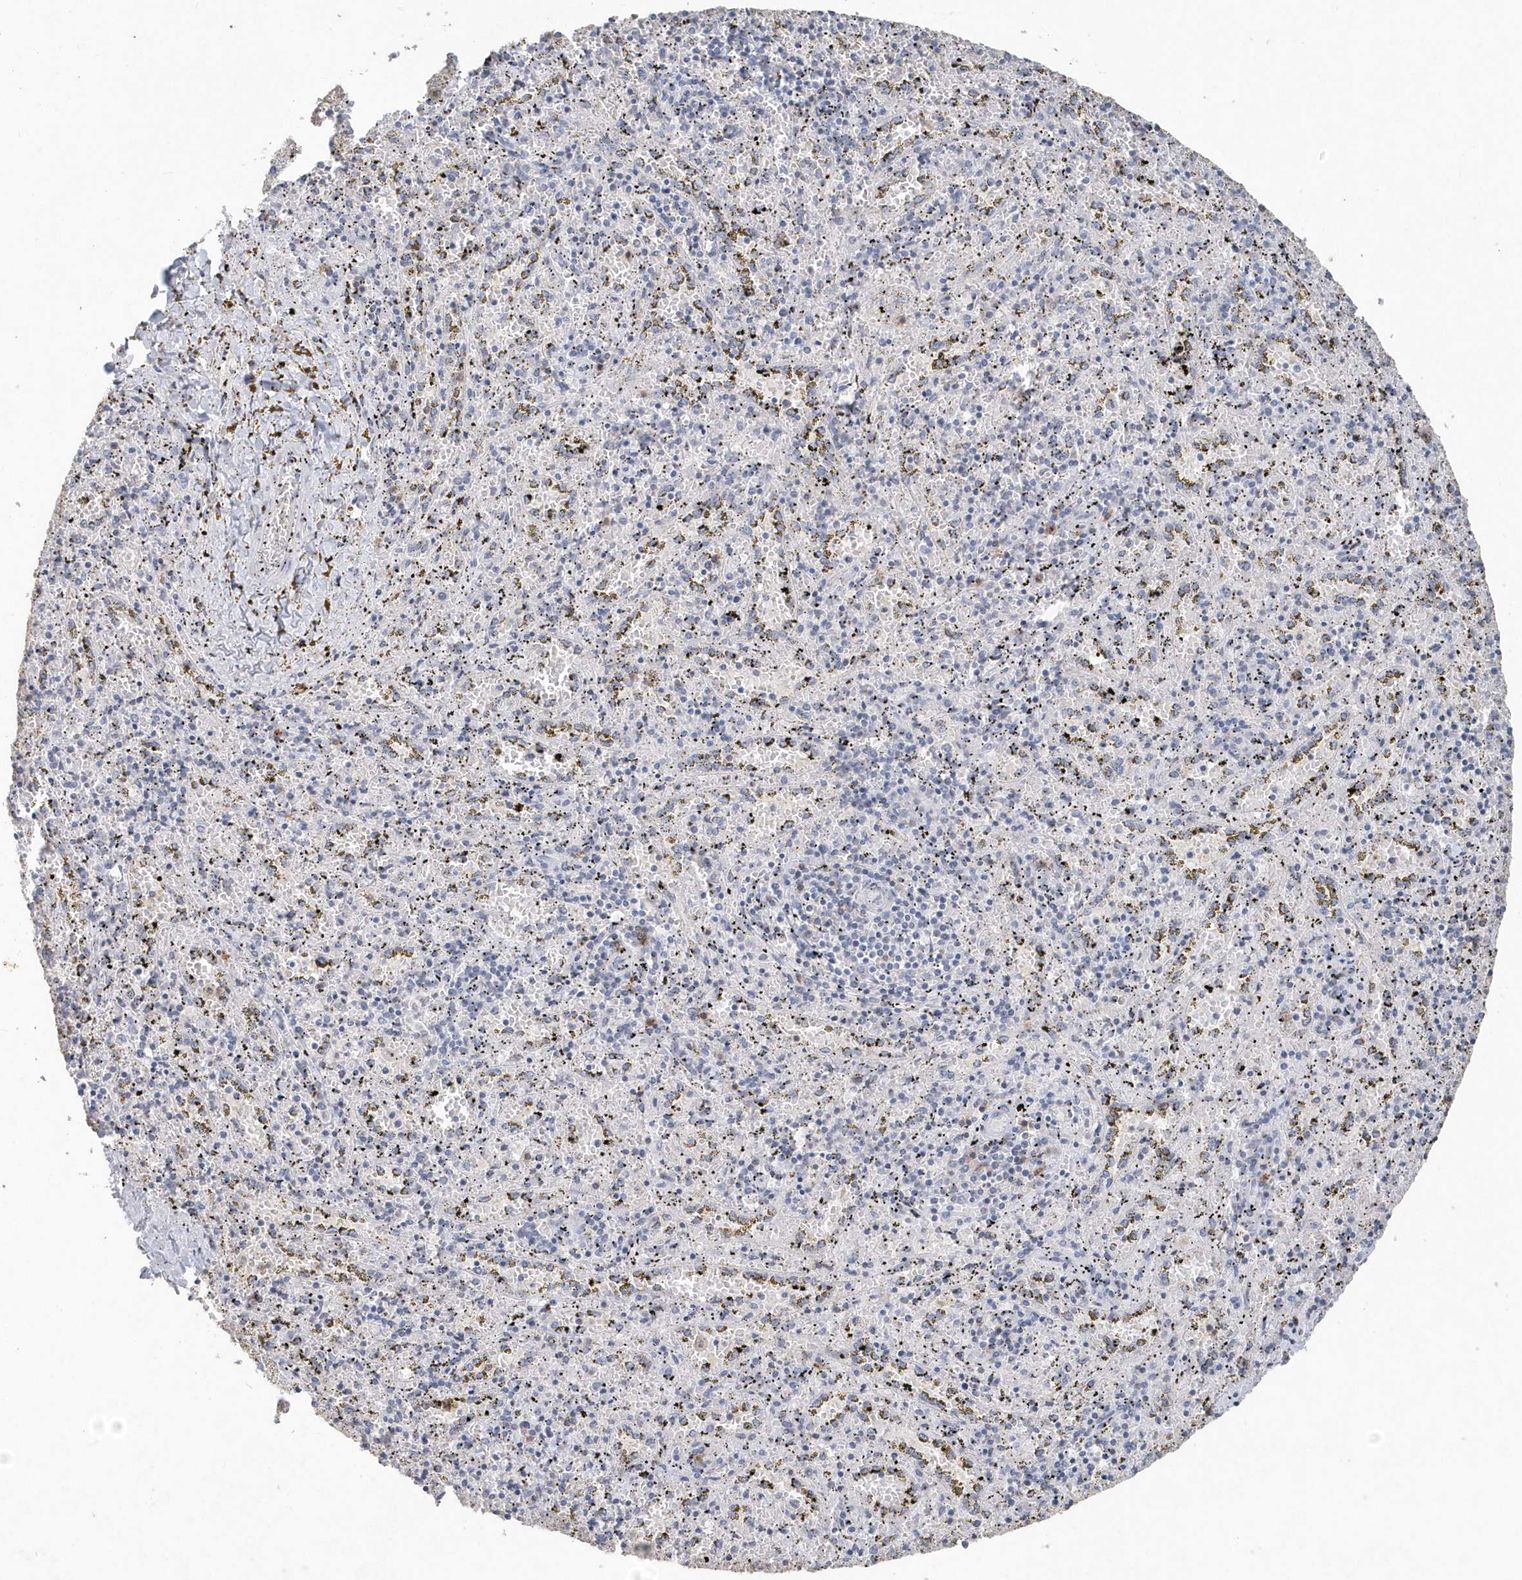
{"staining": {"intensity": "weak", "quantity": "25%-75%", "location": "cytoplasmic/membranous"}, "tissue": "spleen", "cell_type": "Cells in red pulp", "image_type": "normal", "snomed": [{"axis": "morphology", "description": "Normal tissue, NOS"}, {"axis": "topography", "description": "Spleen"}], "caption": "A high-resolution photomicrograph shows immunohistochemistry (IHC) staining of normal spleen, which displays weak cytoplasmic/membranous staining in about 25%-75% of cells in red pulp. (DAB (3,3'-diaminobenzidine) IHC with brightfield microscopy, high magnification).", "gene": "PDCD1", "patient": {"sex": "male", "age": 11}}